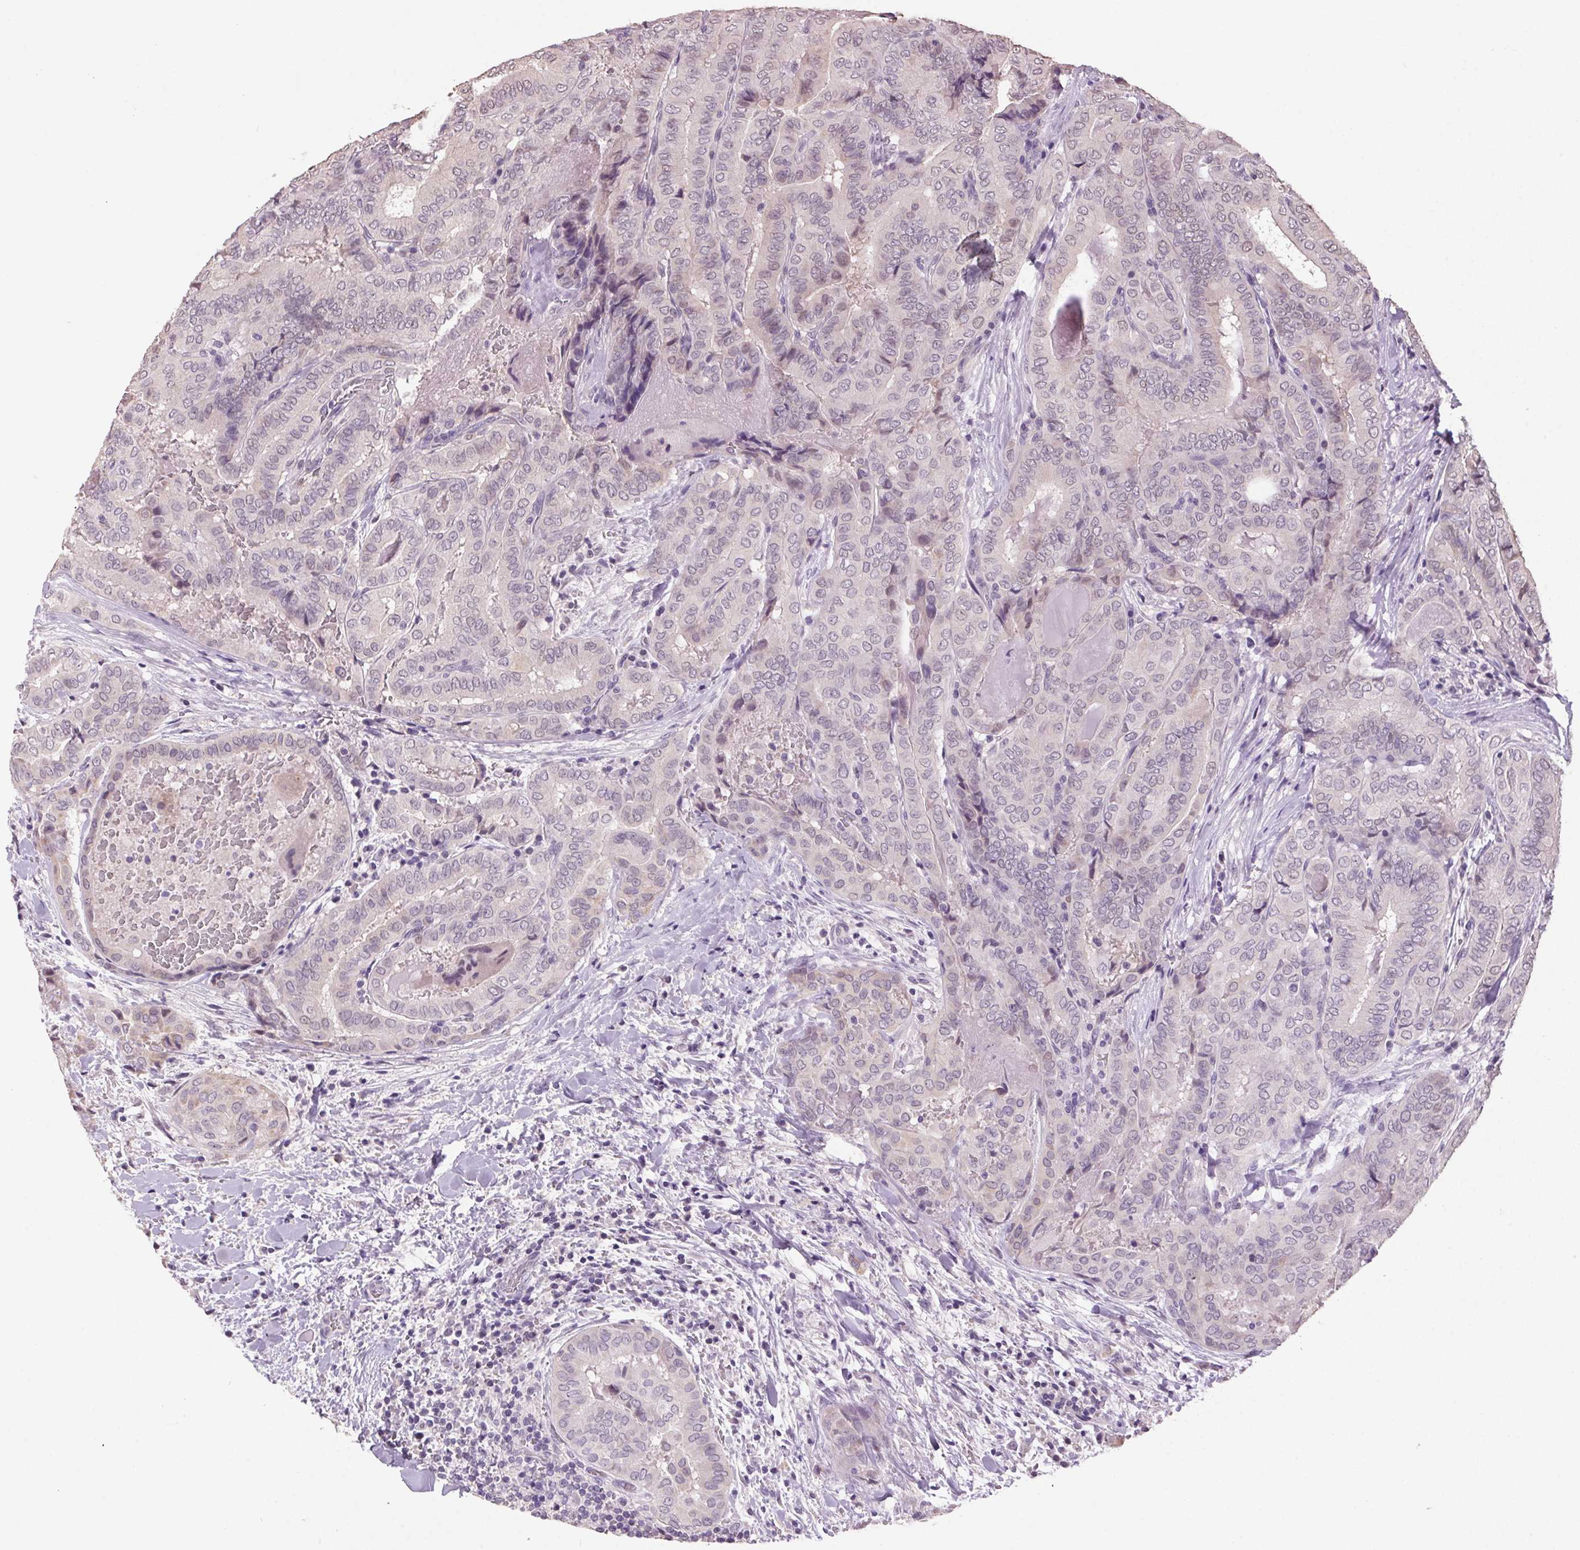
{"staining": {"intensity": "weak", "quantity": "<25%", "location": "nuclear"}, "tissue": "thyroid cancer", "cell_type": "Tumor cells", "image_type": "cancer", "snomed": [{"axis": "morphology", "description": "Papillary adenocarcinoma, NOS"}, {"axis": "topography", "description": "Thyroid gland"}], "caption": "The histopathology image displays no staining of tumor cells in thyroid papillary adenocarcinoma. Brightfield microscopy of IHC stained with DAB (3,3'-diaminobenzidine) (brown) and hematoxylin (blue), captured at high magnification.", "gene": "VWA3B", "patient": {"sex": "female", "age": 61}}